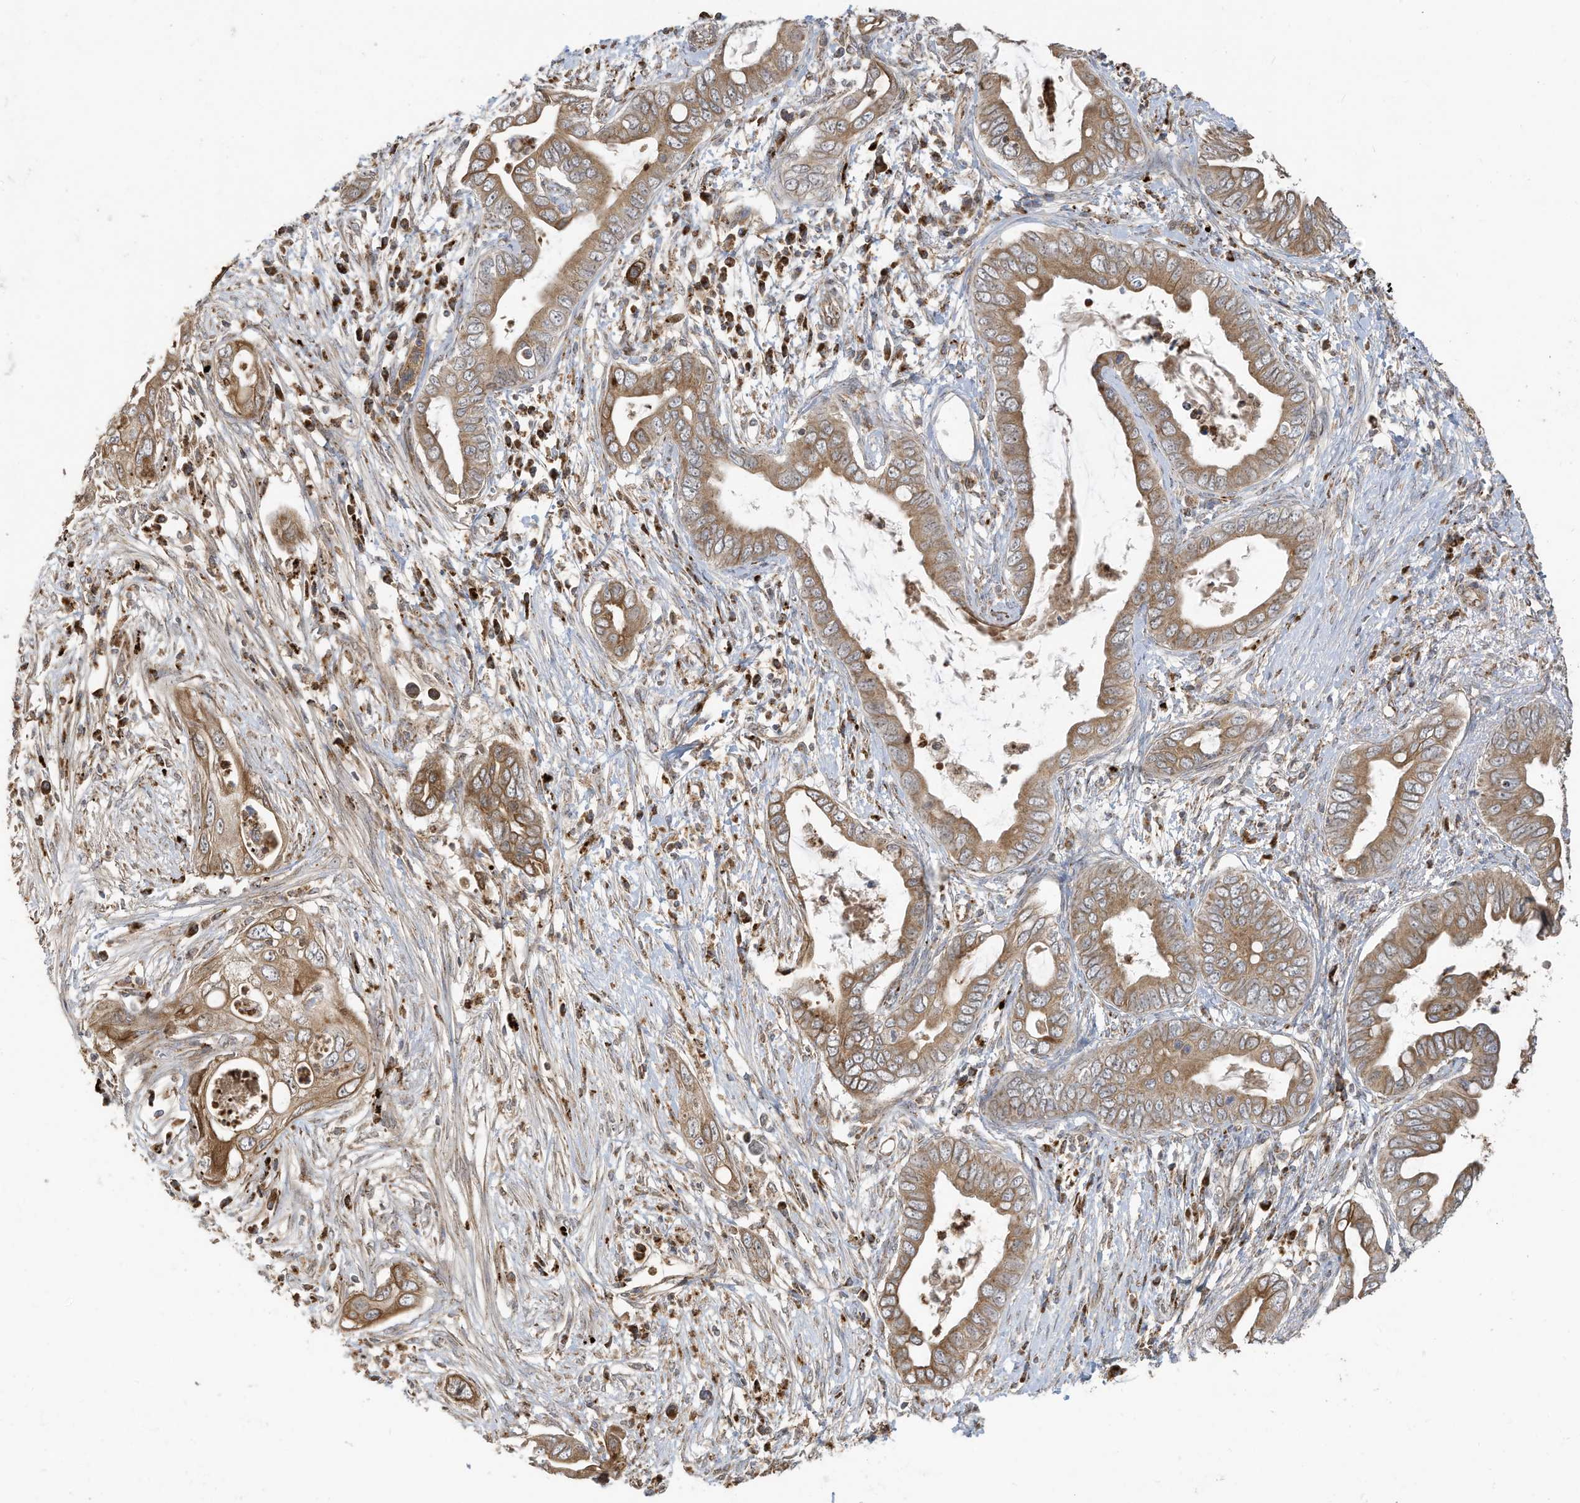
{"staining": {"intensity": "moderate", "quantity": ">75%", "location": "cytoplasmic/membranous"}, "tissue": "pancreatic cancer", "cell_type": "Tumor cells", "image_type": "cancer", "snomed": [{"axis": "morphology", "description": "Adenocarcinoma, NOS"}, {"axis": "topography", "description": "Pancreas"}], "caption": "Tumor cells reveal moderate cytoplasmic/membranous positivity in approximately >75% of cells in pancreatic cancer (adenocarcinoma). The staining was performed using DAB (3,3'-diaminobenzidine), with brown indicating positive protein expression. Nuclei are stained blue with hematoxylin.", "gene": "C2orf74", "patient": {"sex": "male", "age": 75}}